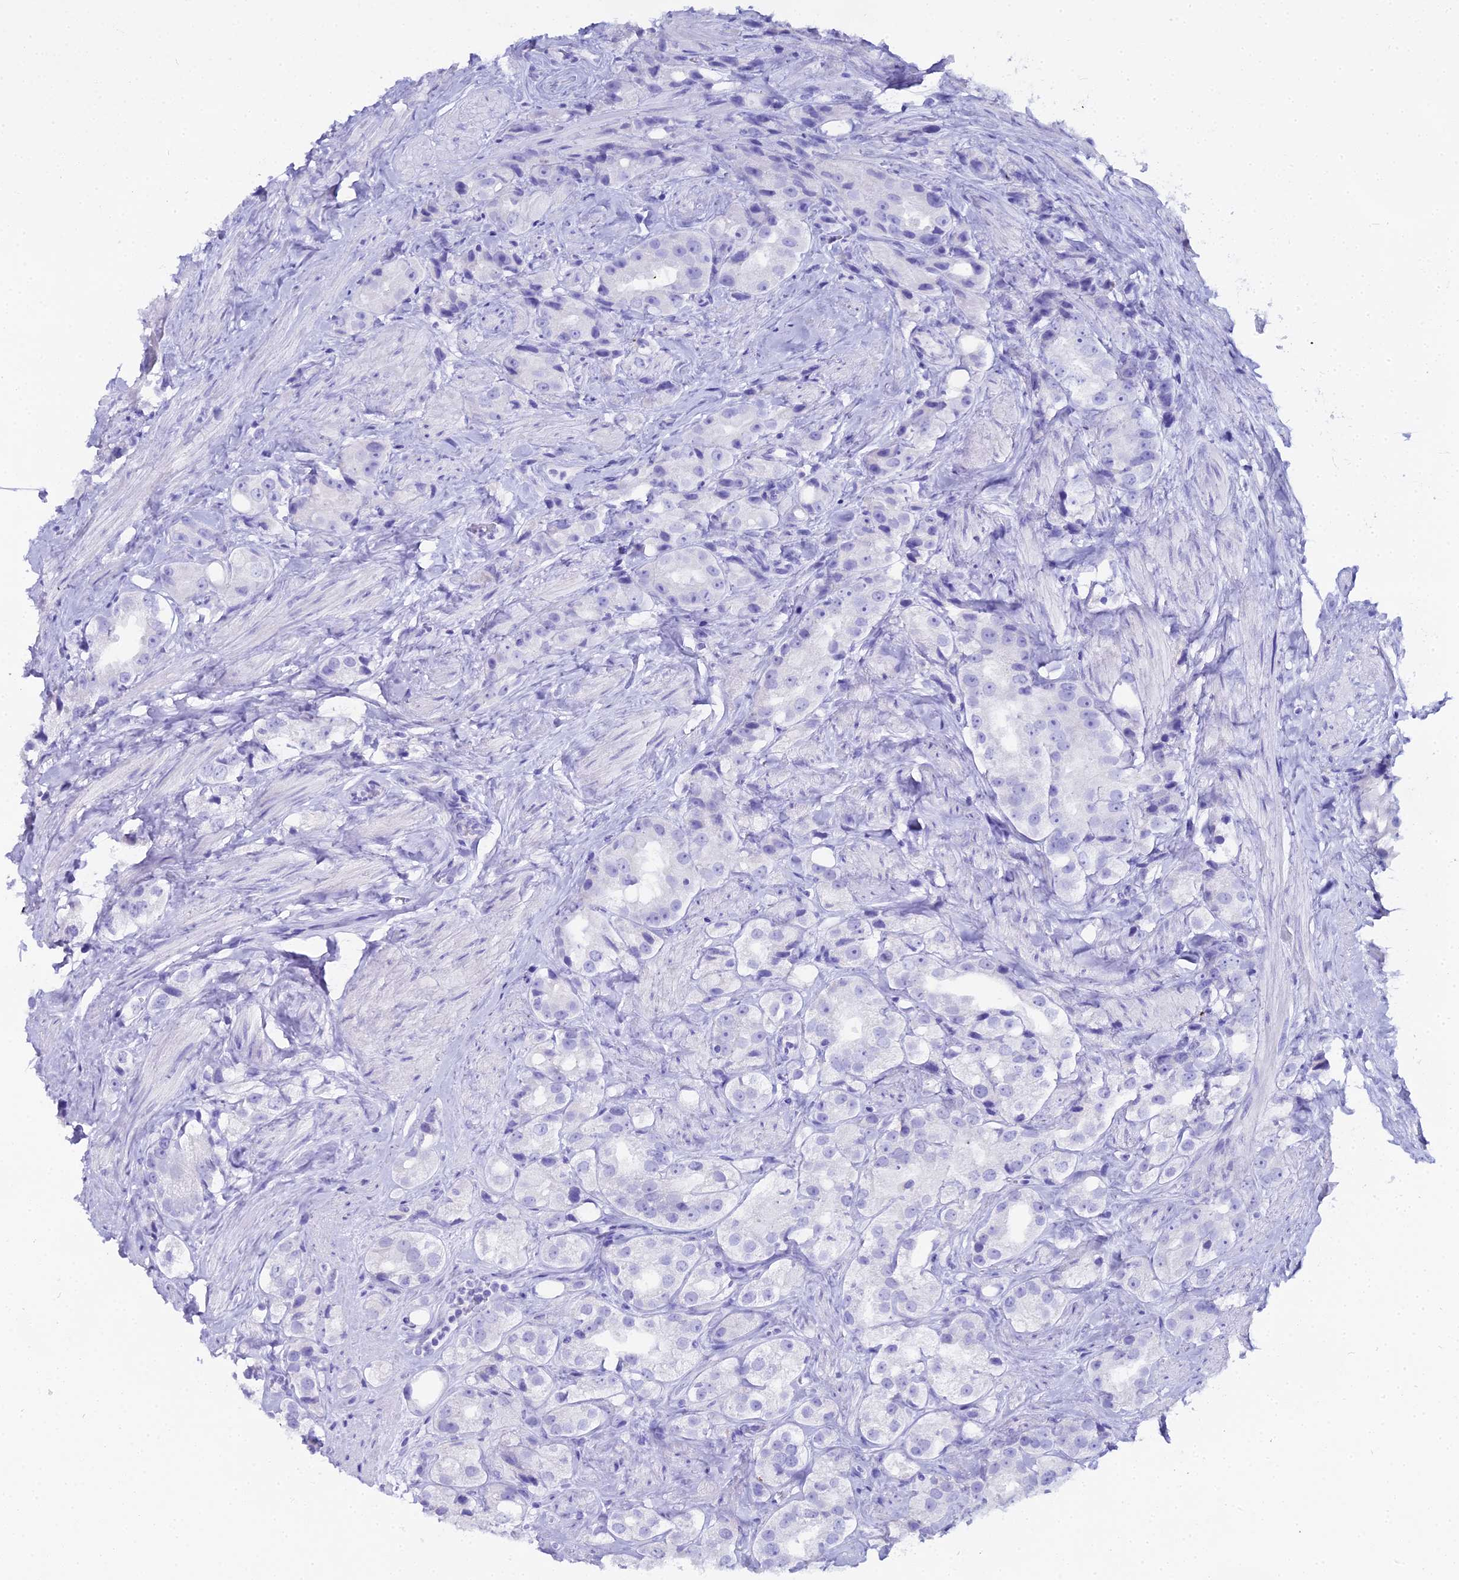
{"staining": {"intensity": "negative", "quantity": "none", "location": "none"}, "tissue": "prostate cancer", "cell_type": "Tumor cells", "image_type": "cancer", "snomed": [{"axis": "morphology", "description": "Adenocarcinoma, NOS"}, {"axis": "topography", "description": "Prostate"}], "caption": "This image is of prostate cancer (adenocarcinoma) stained with IHC to label a protein in brown with the nuclei are counter-stained blue. There is no staining in tumor cells.", "gene": "CGB2", "patient": {"sex": "male", "age": 79}}